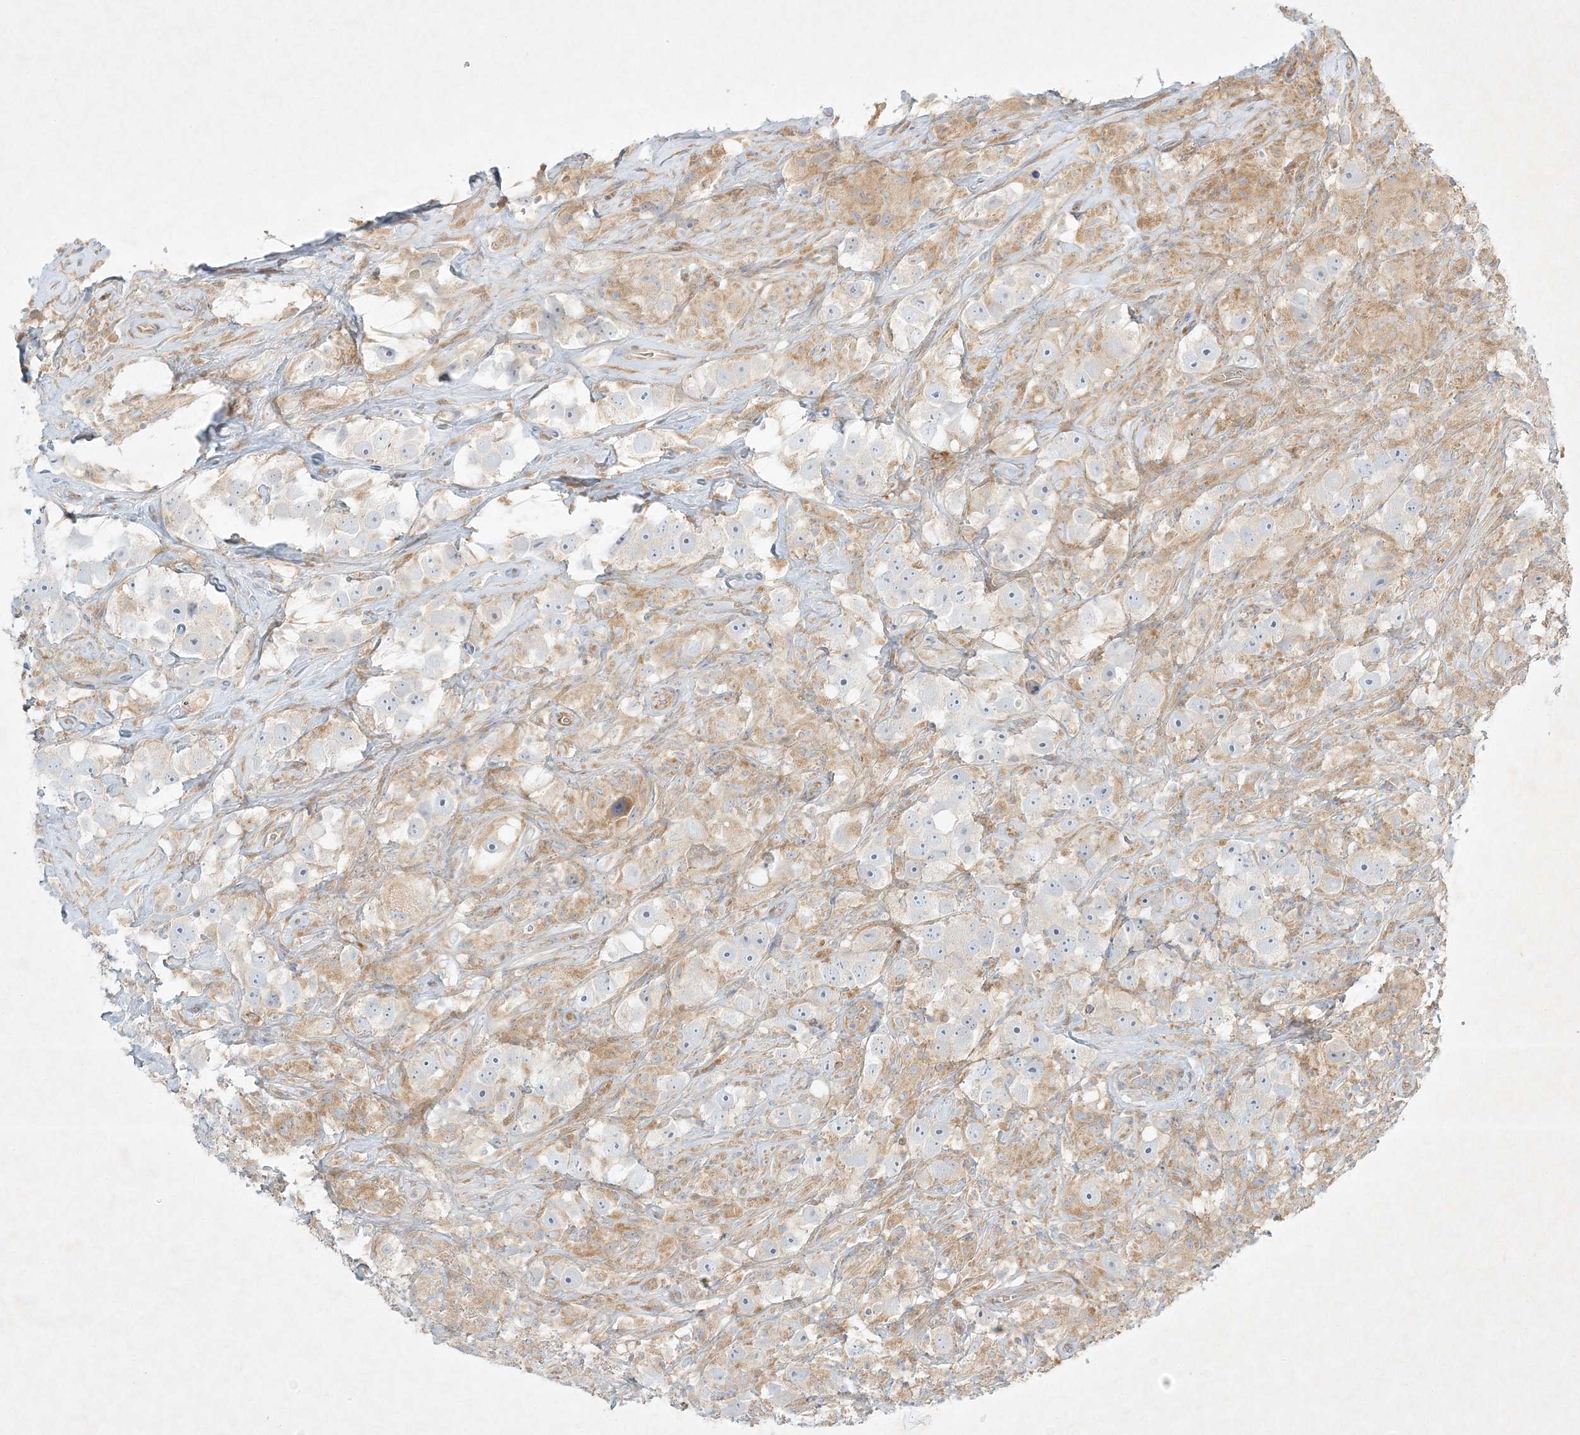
{"staining": {"intensity": "negative", "quantity": "none", "location": "none"}, "tissue": "testis cancer", "cell_type": "Tumor cells", "image_type": "cancer", "snomed": [{"axis": "morphology", "description": "Seminoma, NOS"}, {"axis": "topography", "description": "Testis"}], "caption": "There is no significant staining in tumor cells of seminoma (testis). (DAB immunohistochemistry with hematoxylin counter stain).", "gene": "STK11IP", "patient": {"sex": "male", "age": 49}}